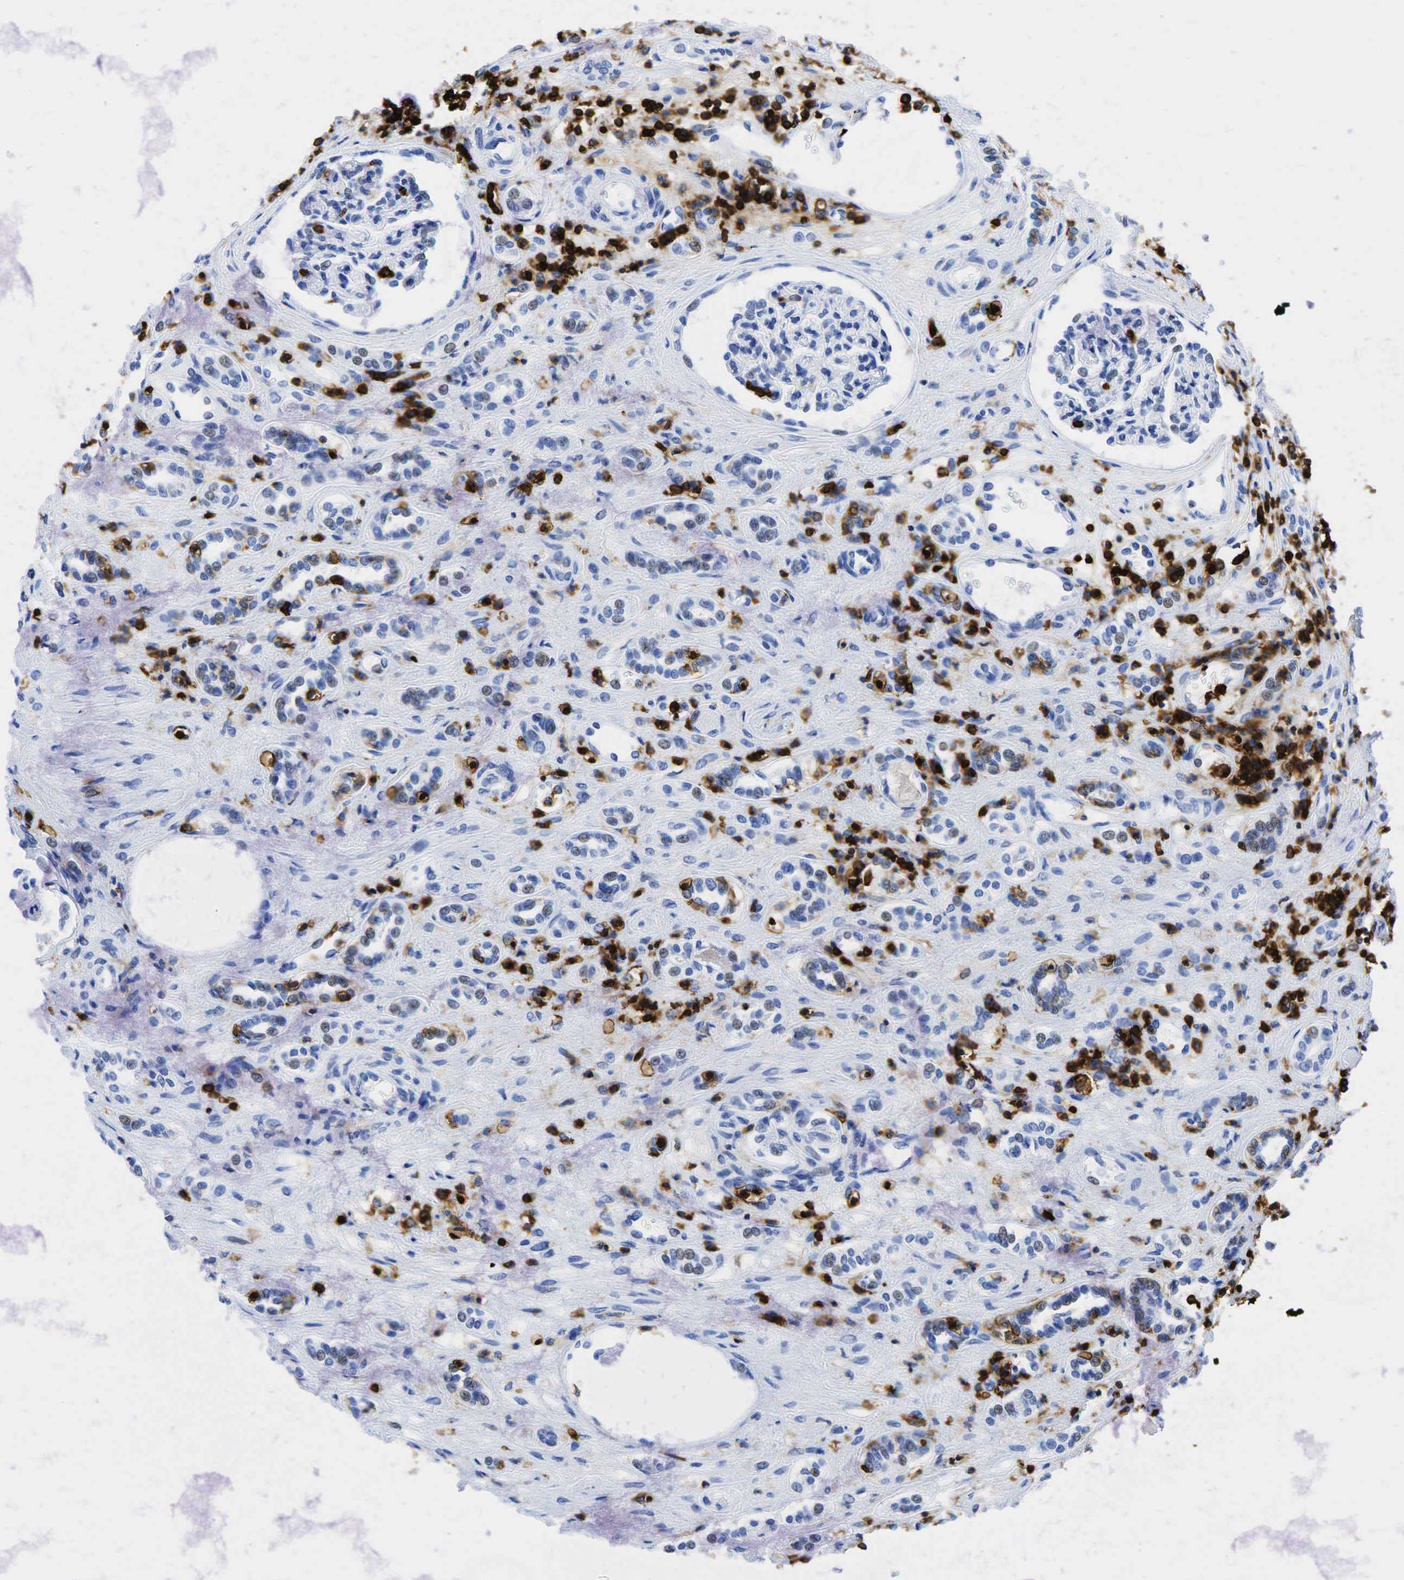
{"staining": {"intensity": "weak", "quantity": "<25%", "location": "nuclear"}, "tissue": "renal cancer", "cell_type": "Tumor cells", "image_type": "cancer", "snomed": [{"axis": "morphology", "description": "Adenocarcinoma, NOS"}, {"axis": "topography", "description": "Kidney"}], "caption": "DAB immunohistochemical staining of renal adenocarcinoma displays no significant staining in tumor cells.", "gene": "PTPRC", "patient": {"sex": "male", "age": 57}}